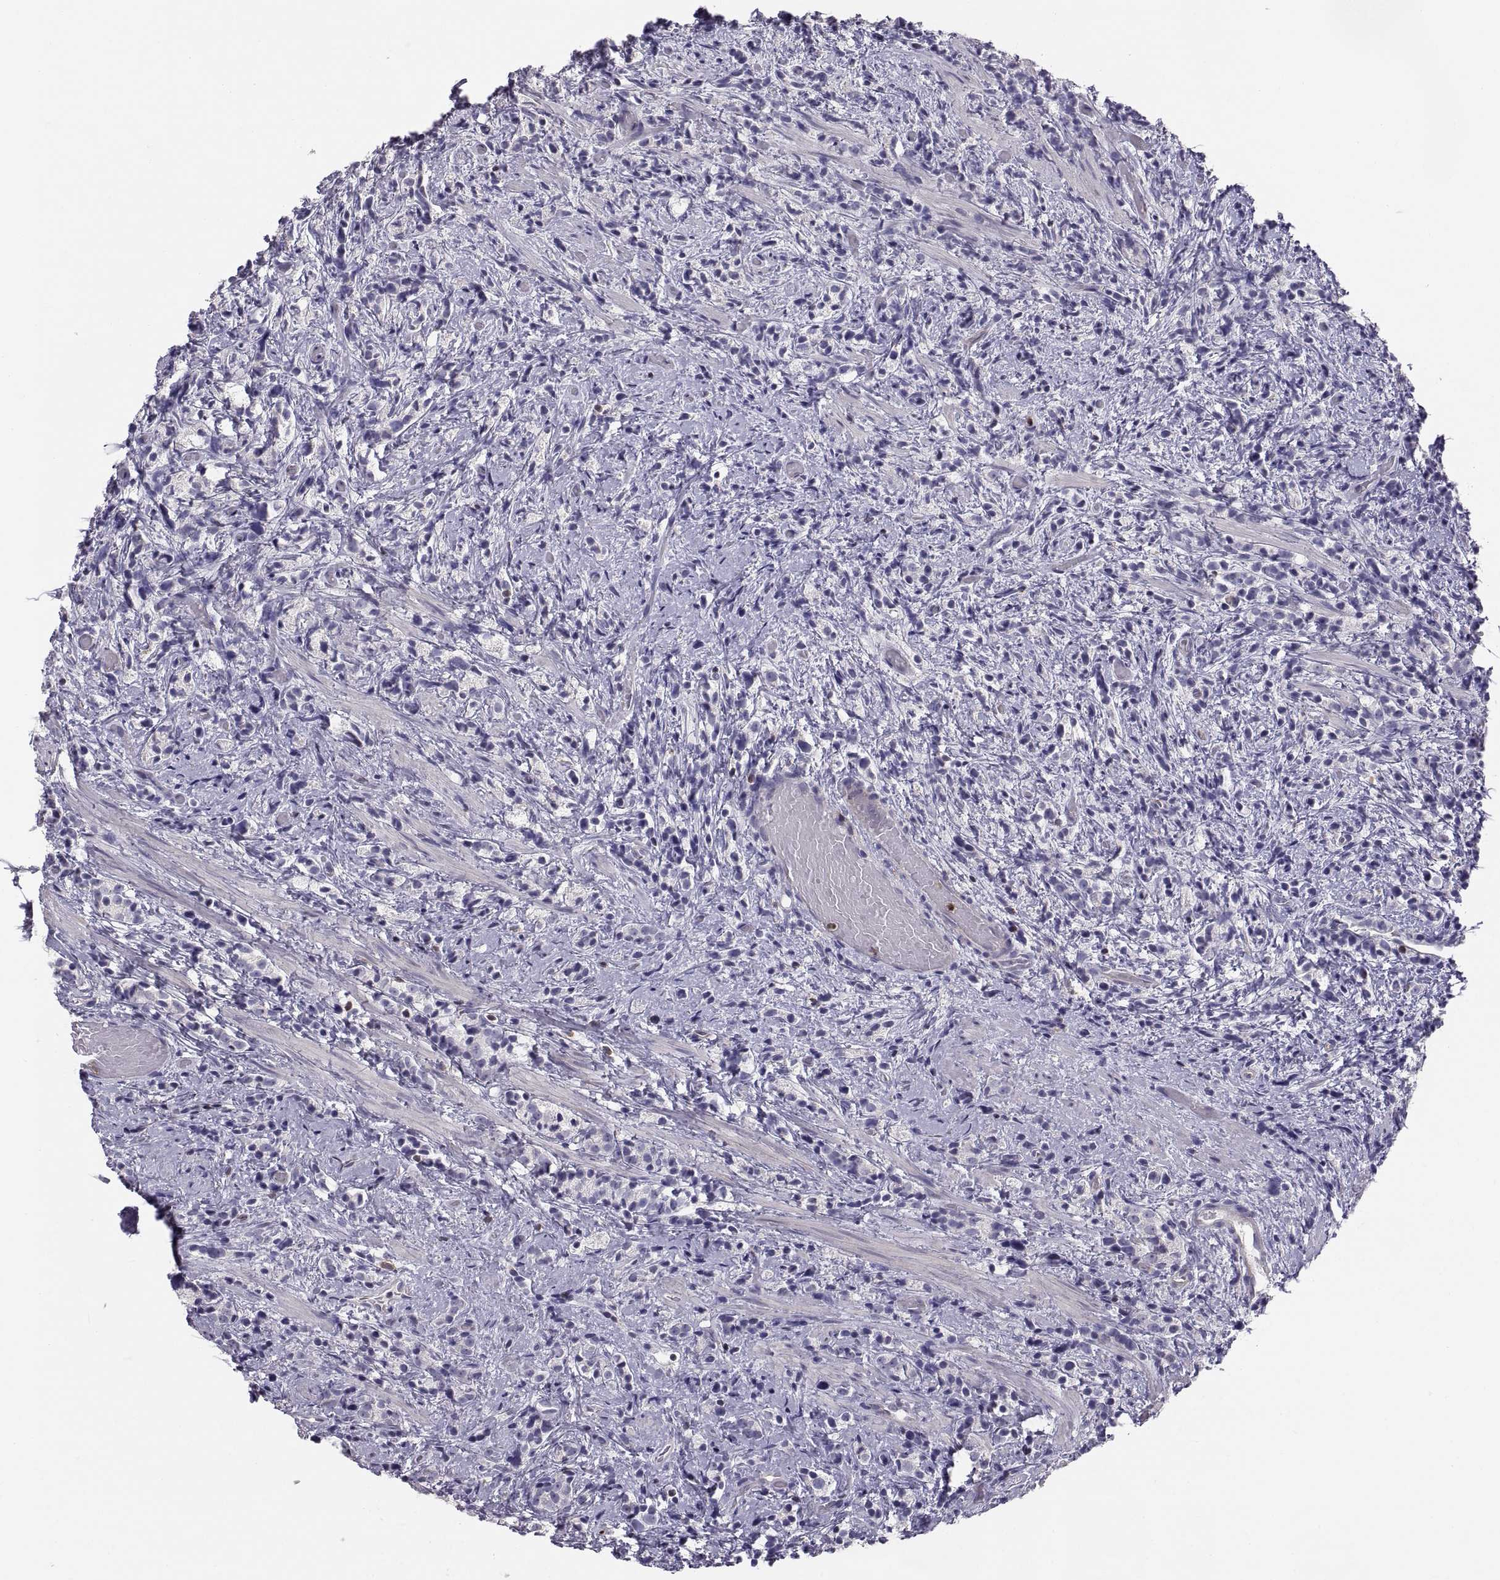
{"staining": {"intensity": "negative", "quantity": "none", "location": "none"}, "tissue": "prostate cancer", "cell_type": "Tumor cells", "image_type": "cancer", "snomed": [{"axis": "morphology", "description": "Adenocarcinoma, High grade"}, {"axis": "topography", "description": "Prostate"}], "caption": "IHC photomicrograph of human prostate cancer (adenocarcinoma (high-grade)) stained for a protein (brown), which shows no positivity in tumor cells.", "gene": "ERO1A", "patient": {"sex": "male", "age": 53}}